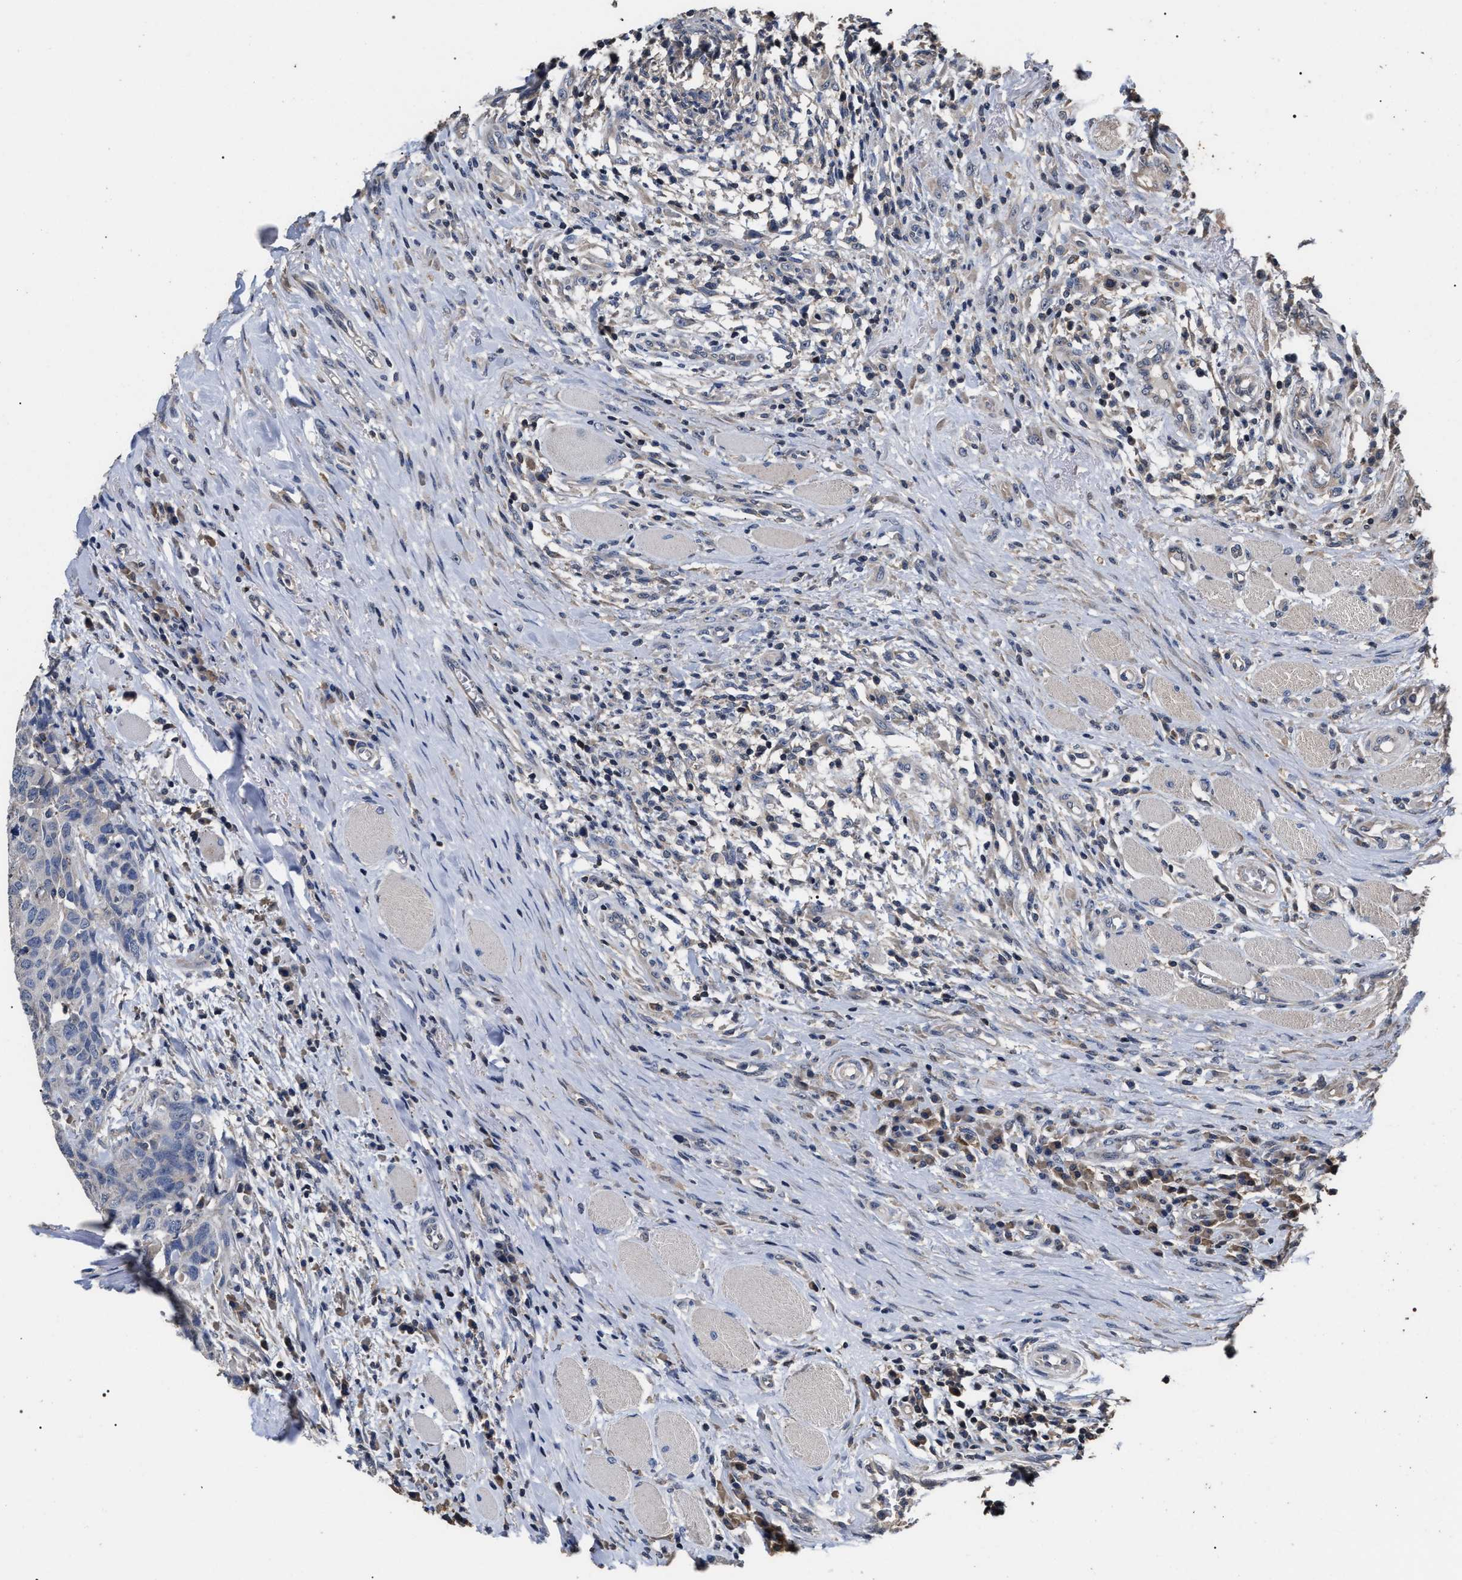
{"staining": {"intensity": "negative", "quantity": "none", "location": "none"}, "tissue": "head and neck cancer", "cell_type": "Tumor cells", "image_type": "cancer", "snomed": [{"axis": "morphology", "description": "Squamous cell carcinoma, NOS"}, {"axis": "topography", "description": "Head-Neck"}], "caption": "There is no significant positivity in tumor cells of head and neck cancer.", "gene": "UPF3A", "patient": {"sex": "male", "age": 66}}